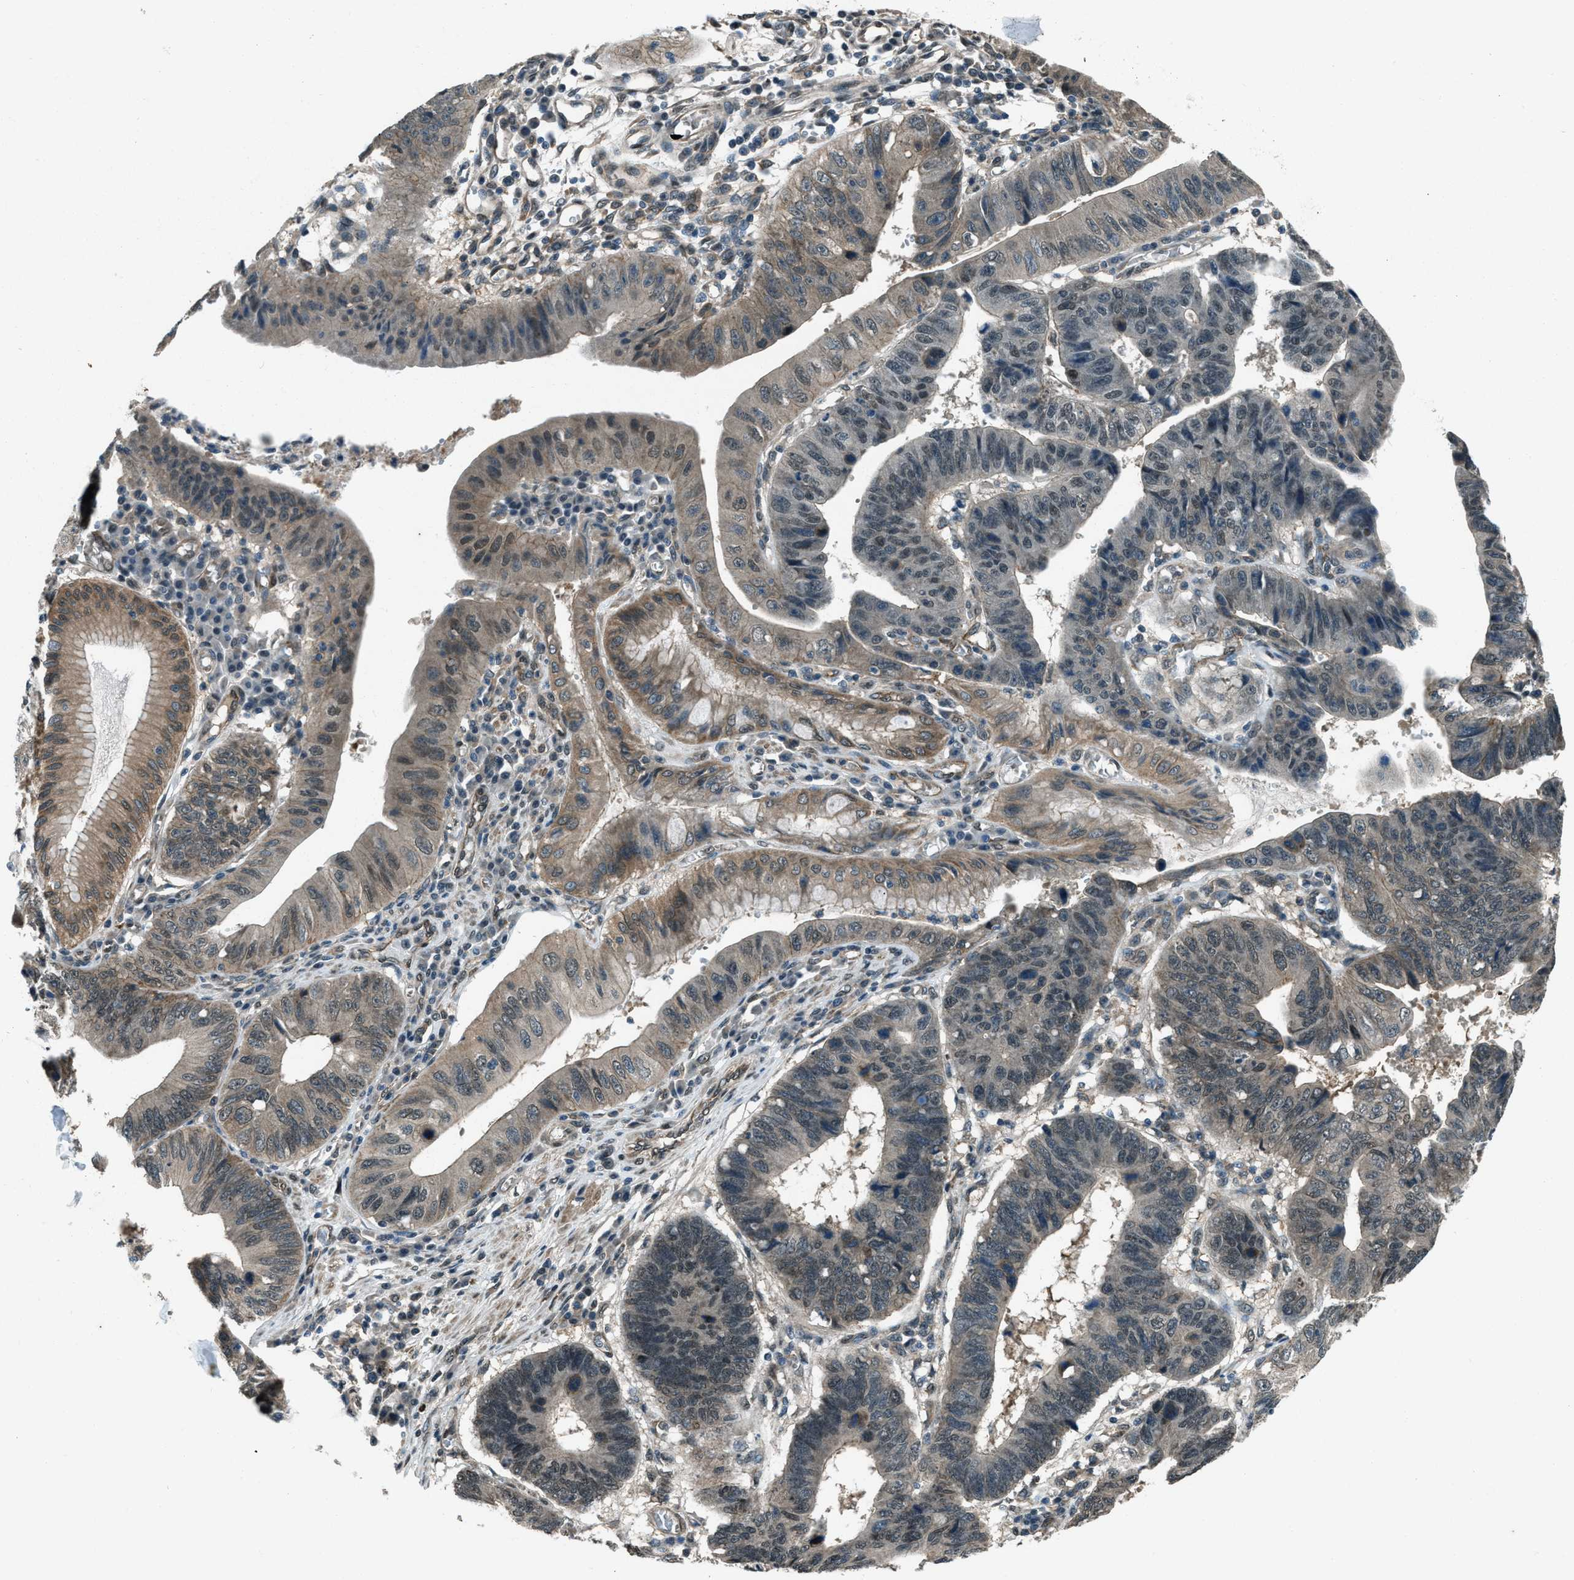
{"staining": {"intensity": "moderate", "quantity": "<25%", "location": "cytoplasmic/membranous"}, "tissue": "stomach cancer", "cell_type": "Tumor cells", "image_type": "cancer", "snomed": [{"axis": "morphology", "description": "Adenocarcinoma, NOS"}, {"axis": "topography", "description": "Stomach"}], "caption": "Stomach cancer stained with a protein marker exhibits moderate staining in tumor cells.", "gene": "SVIL", "patient": {"sex": "male", "age": 59}}